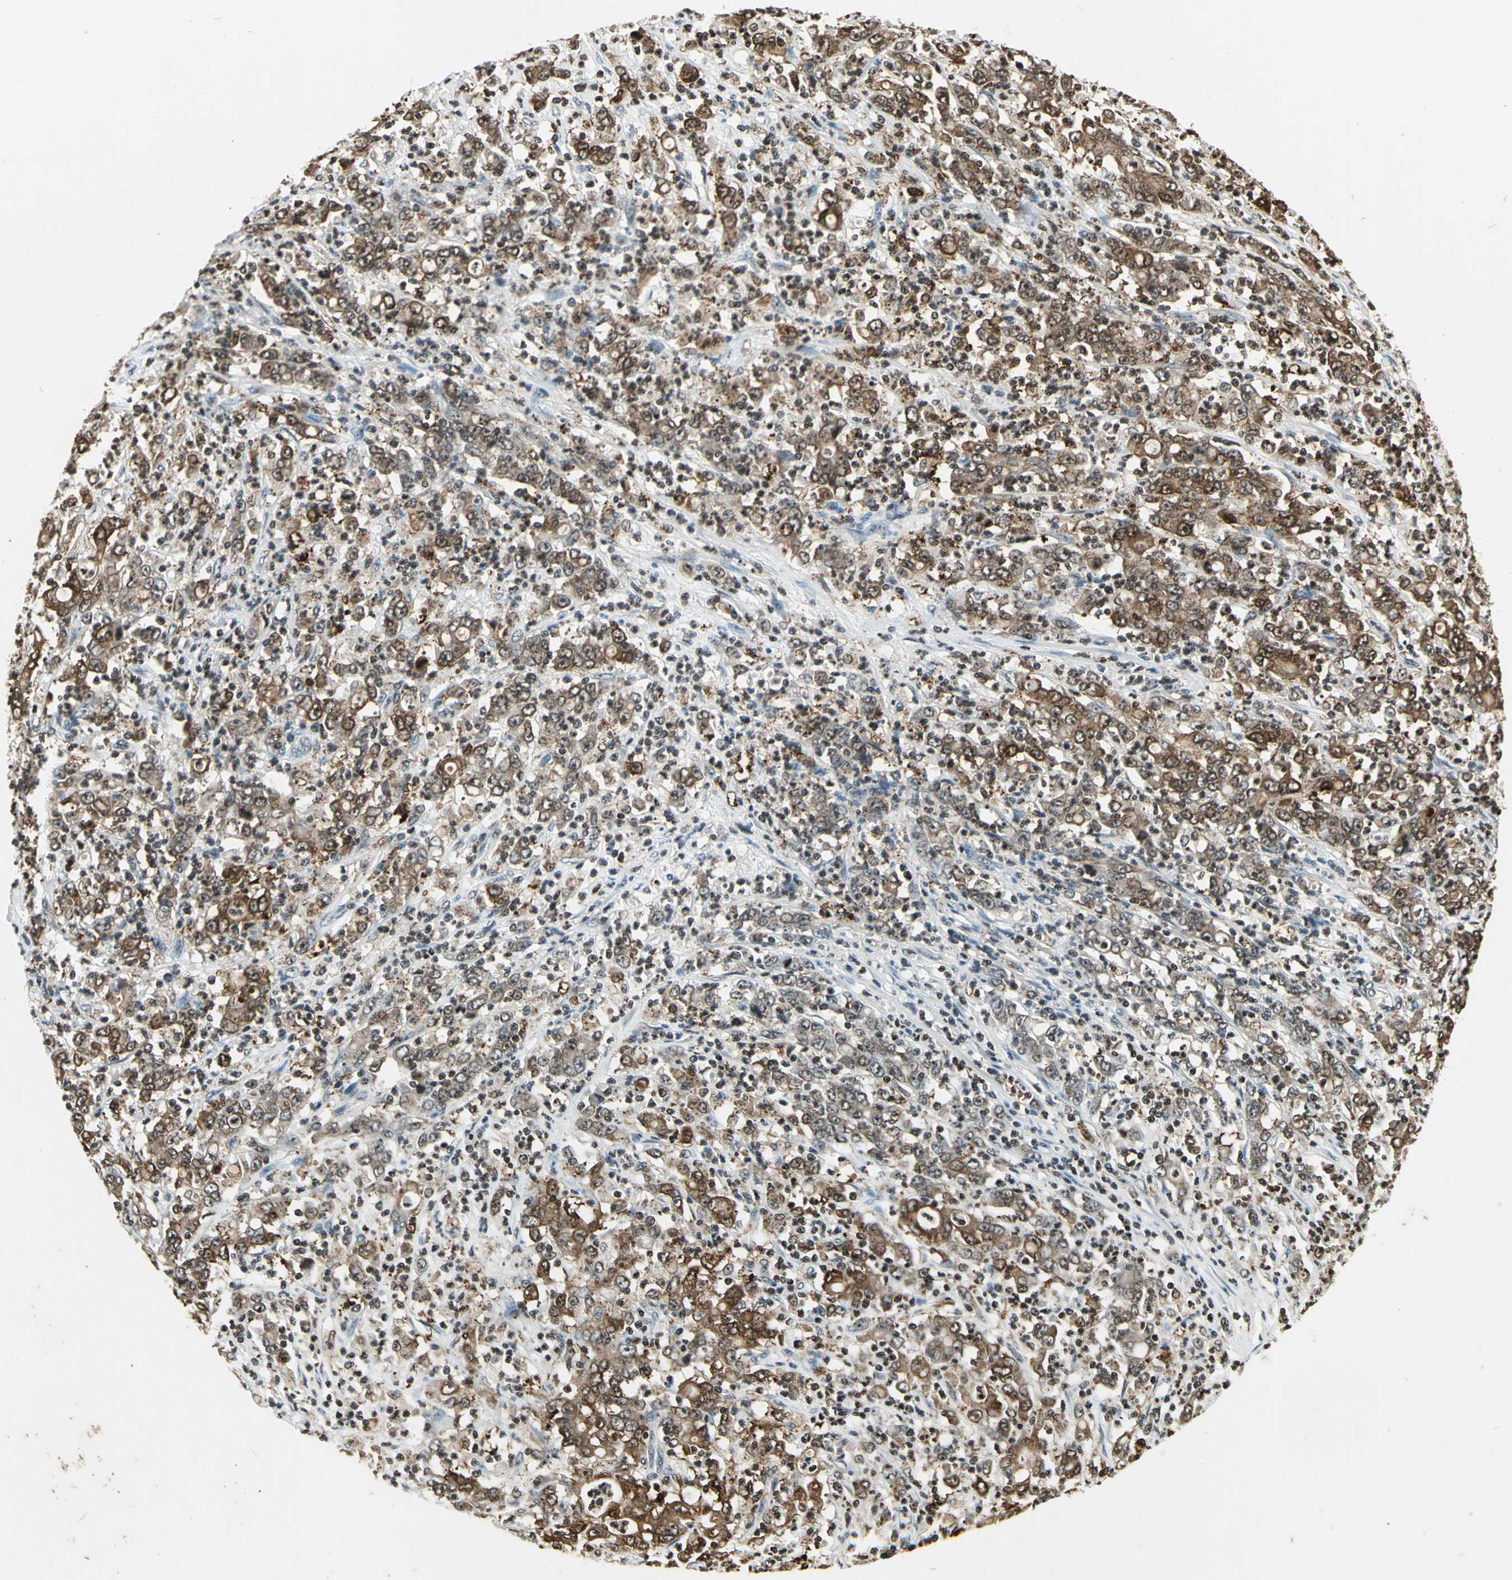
{"staining": {"intensity": "strong", "quantity": ">75%", "location": "cytoplasmic/membranous,nuclear"}, "tissue": "stomach cancer", "cell_type": "Tumor cells", "image_type": "cancer", "snomed": [{"axis": "morphology", "description": "Adenocarcinoma, NOS"}, {"axis": "topography", "description": "Stomach, lower"}], "caption": "Immunohistochemistry image of neoplastic tissue: human stomach adenocarcinoma stained using immunohistochemistry (IHC) displays high levels of strong protein expression localized specifically in the cytoplasmic/membranous and nuclear of tumor cells, appearing as a cytoplasmic/membranous and nuclear brown color.", "gene": "LGALS3", "patient": {"sex": "female", "age": 71}}